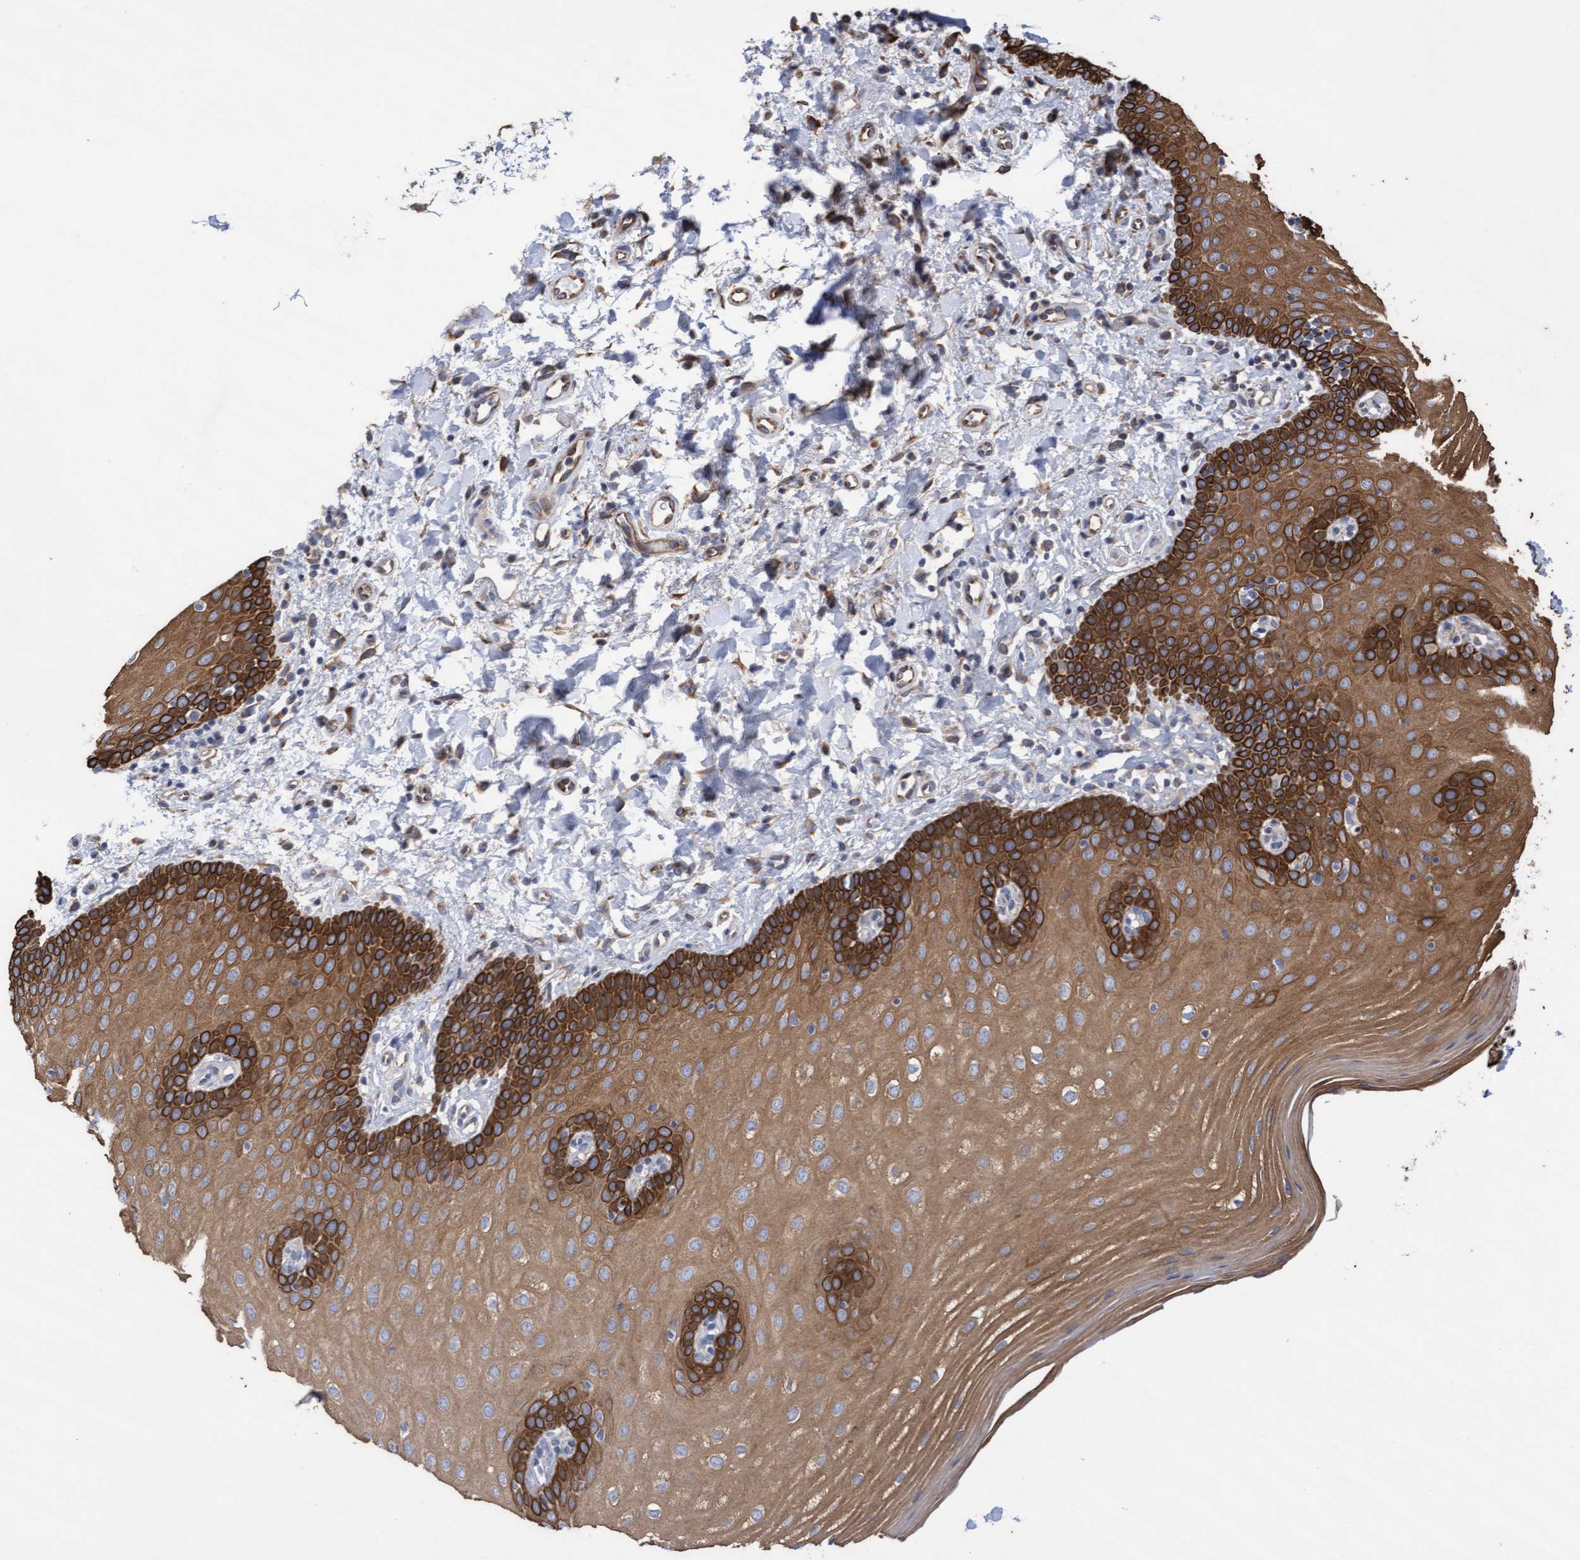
{"staining": {"intensity": "moderate", "quantity": ">75%", "location": "cytoplasmic/membranous"}, "tissue": "oral mucosa", "cell_type": "Squamous epithelial cells", "image_type": "normal", "snomed": [{"axis": "morphology", "description": "Normal tissue, NOS"}, {"axis": "topography", "description": "Skin"}, {"axis": "topography", "description": "Oral tissue"}], "caption": "This photomicrograph shows immunohistochemistry (IHC) staining of normal human oral mucosa, with medium moderate cytoplasmic/membranous positivity in approximately >75% of squamous epithelial cells.", "gene": "KRT24", "patient": {"sex": "male", "age": 84}}